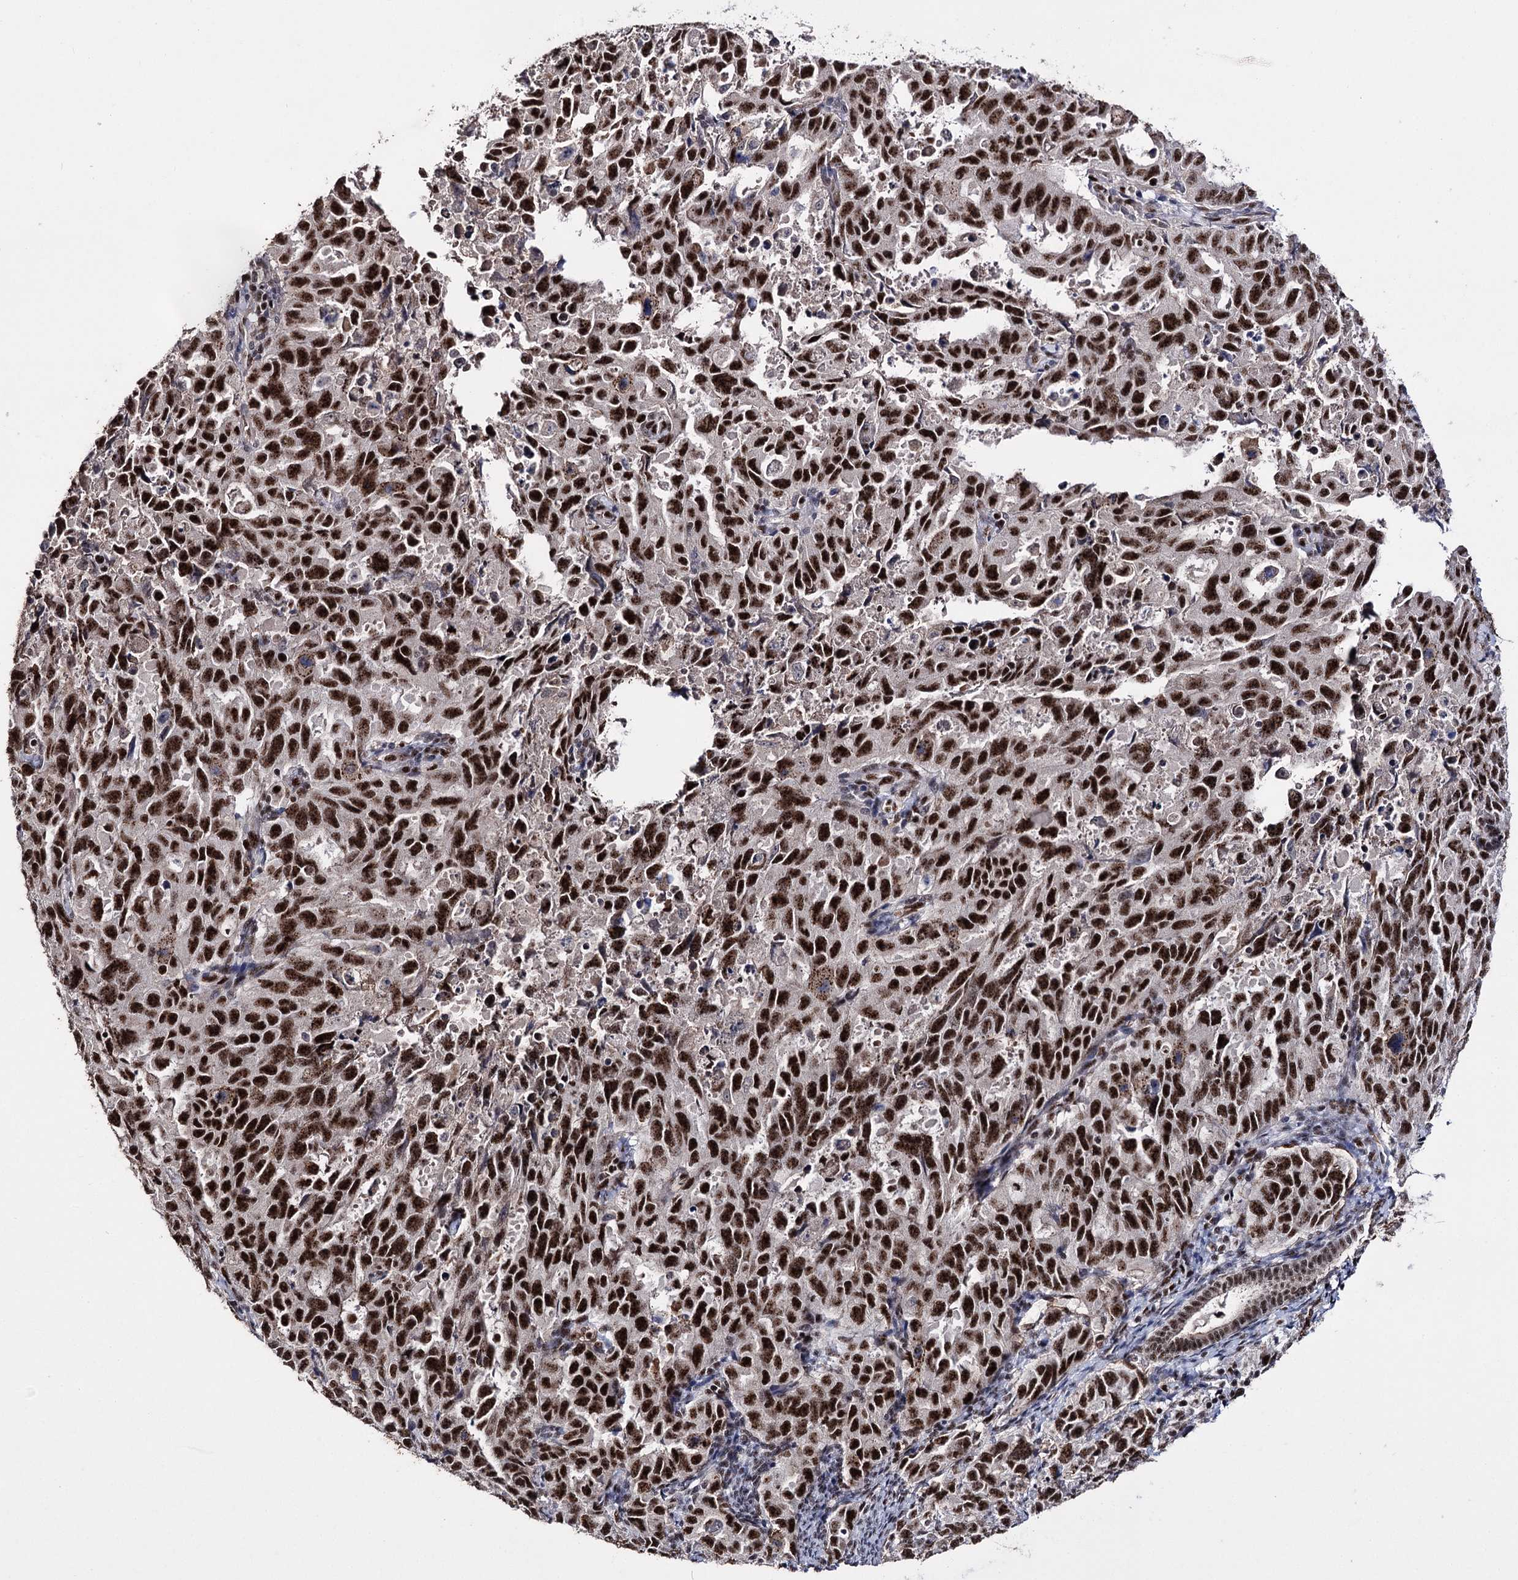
{"staining": {"intensity": "strong", "quantity": ">75%", "location": "nuclear"}, "tissue": "endometrial cancer", "cell_type": "Tumor cells", "image_type": "cancer", "snomed": [{"axis": "morphology", "description": "Adenocarcinoma, NOS"}, {"axis": "topography", "description": "Endometrium"}], "caption": "An immunohistochemistry micrograph of neoplastic tissue is shown. Protein staining in brown highlights strong nuclear positivity in endometrial cancer within tumor cells.", "gene": "PRPF40A", "patient": {"sex": "female", "age": 65}}